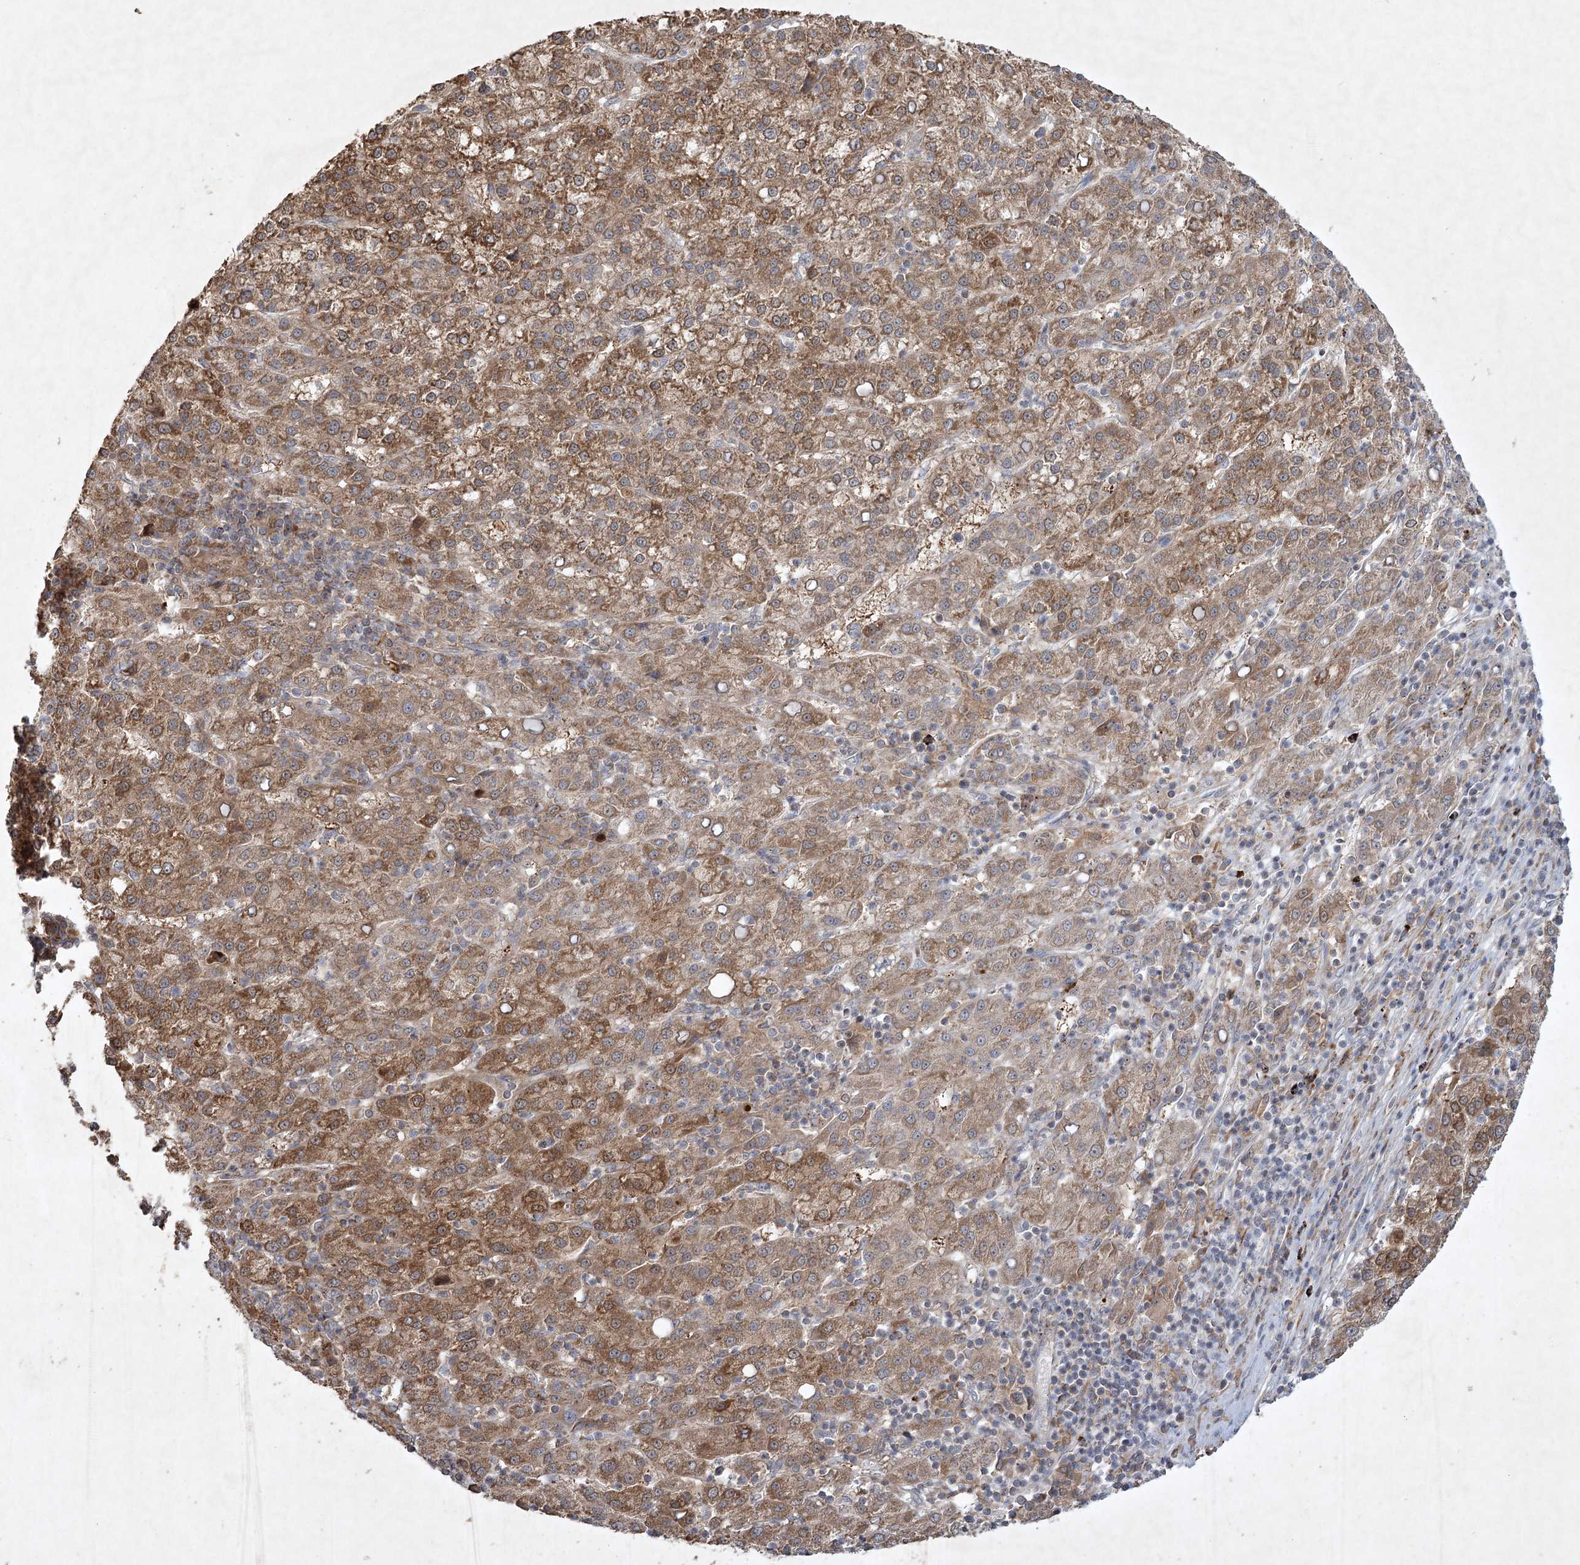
{"staining": {"intensity": "moderate", "quantity": ">75%", "location": "cytoplasmic/membranous"}, "tissue": "liver cancer", "cell_type": "Tumor cells", "image_type": "cancer", "snomed": [{"axis": "morphology", "description": "Carcinoma, Hepatocellular, NOS"}, {"axis": "topography", "description": "Liver"}], "caption": "Liver hepatocellular carcinoma stained with IHC exhibits moderate cytoplasmic/membranous expression in approximately >75% of tumor cells.", "gene": "KBTBD4", "patient": {"sex": "female", "age": 58}}